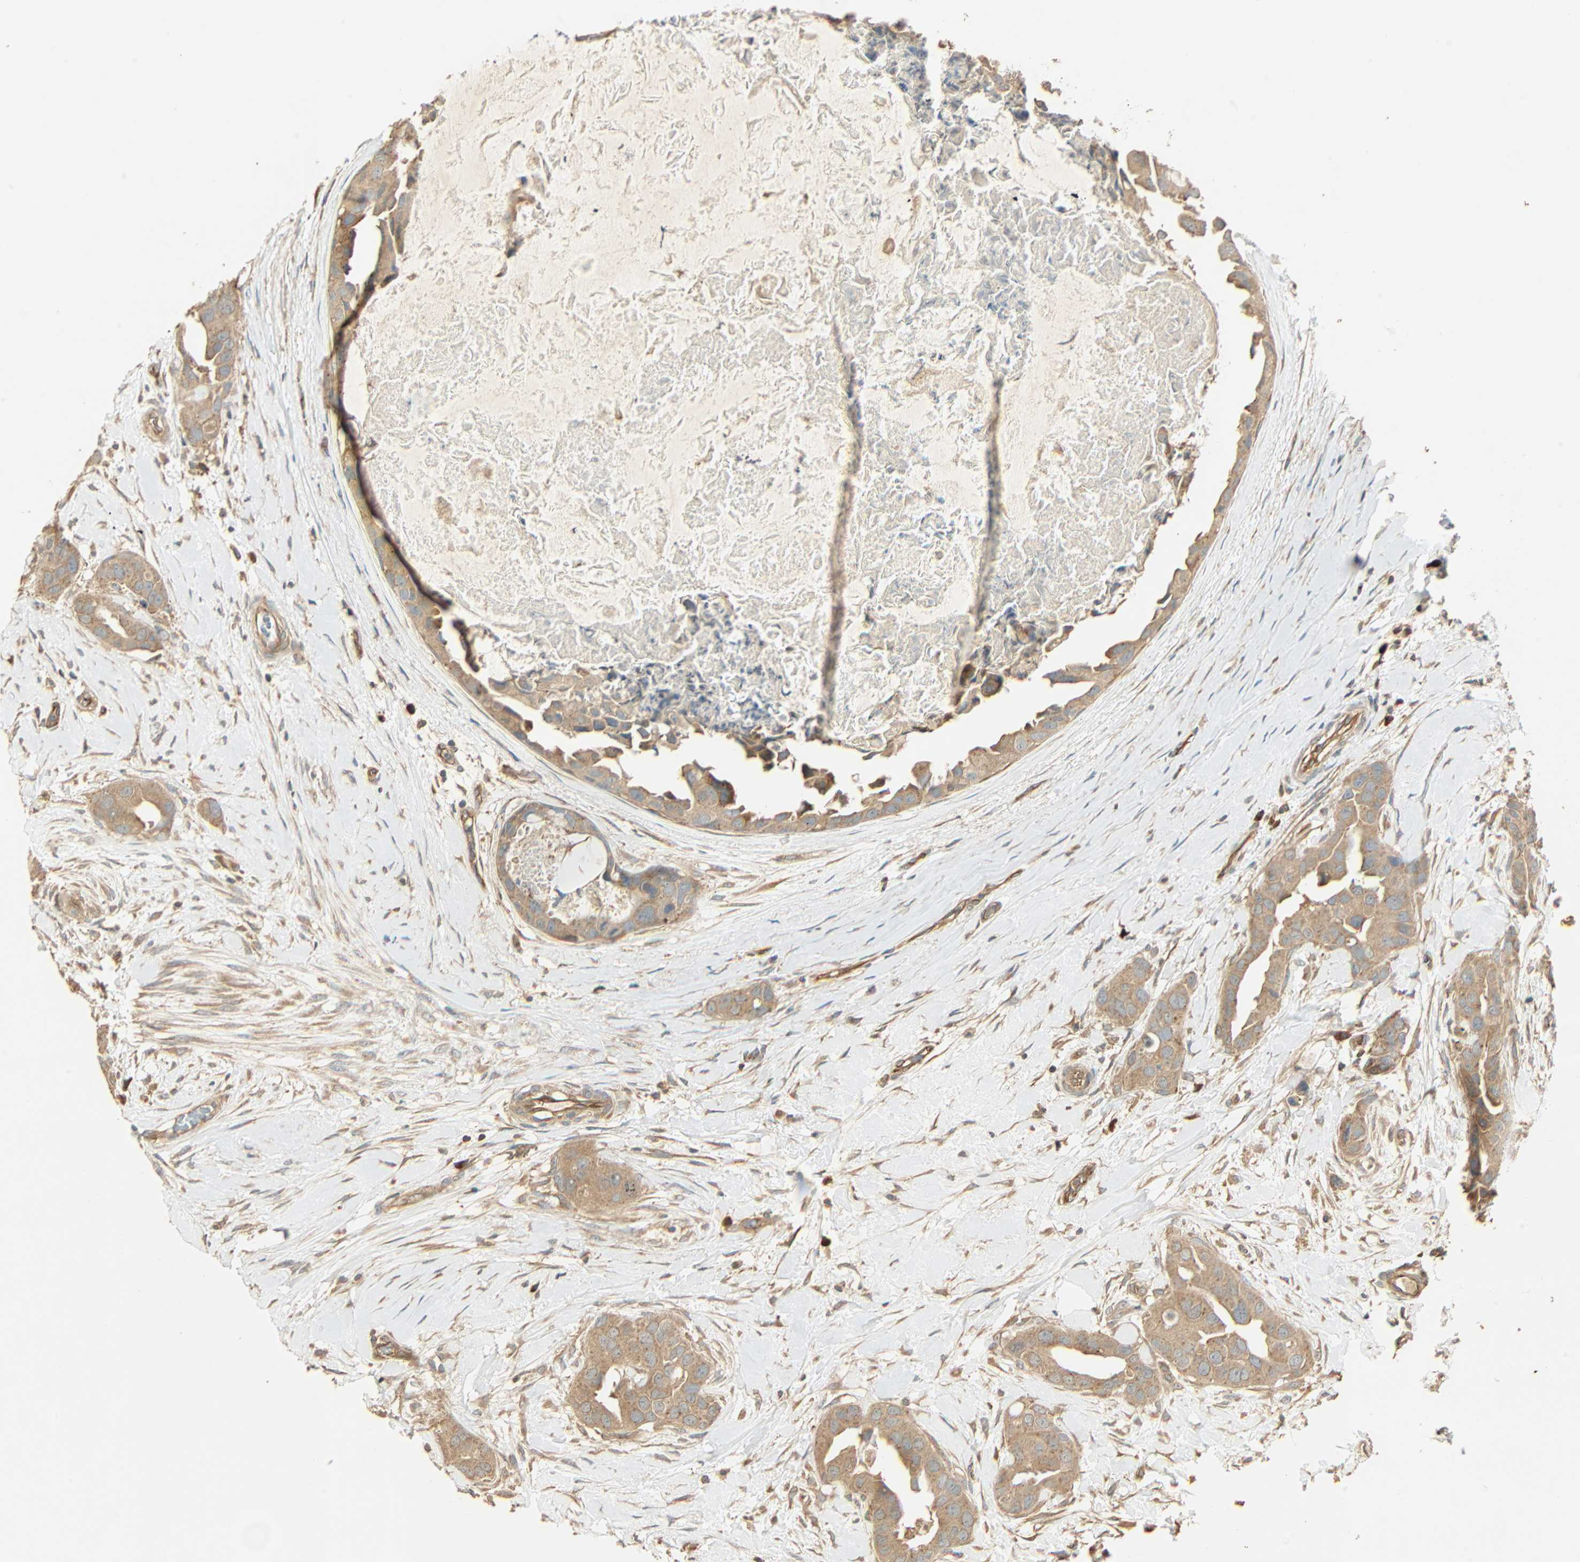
{"staining": {"intensity": "moderate", "quantity": ">75%", "location": "cytoplasmic/membranous"}, "tissue": "breast cancer", "cell_type": "Tumor cells", "image_type": "cancer", "snomed": [{"axis": "morphology", "description": "Duct carcinoma"}, {"axis": "topography", "description": "Breast"}], "caption": "A high-resolution photomicrograph shows immunohistochemistry staining of breast cancer (invasive ductal carcinoma), which exhibits moderate cytoplasmic/membranous positivity in approximately >75% of tumor cells.", "gene": "GALK1", "patient": {"sex": "female", "age": 40}}